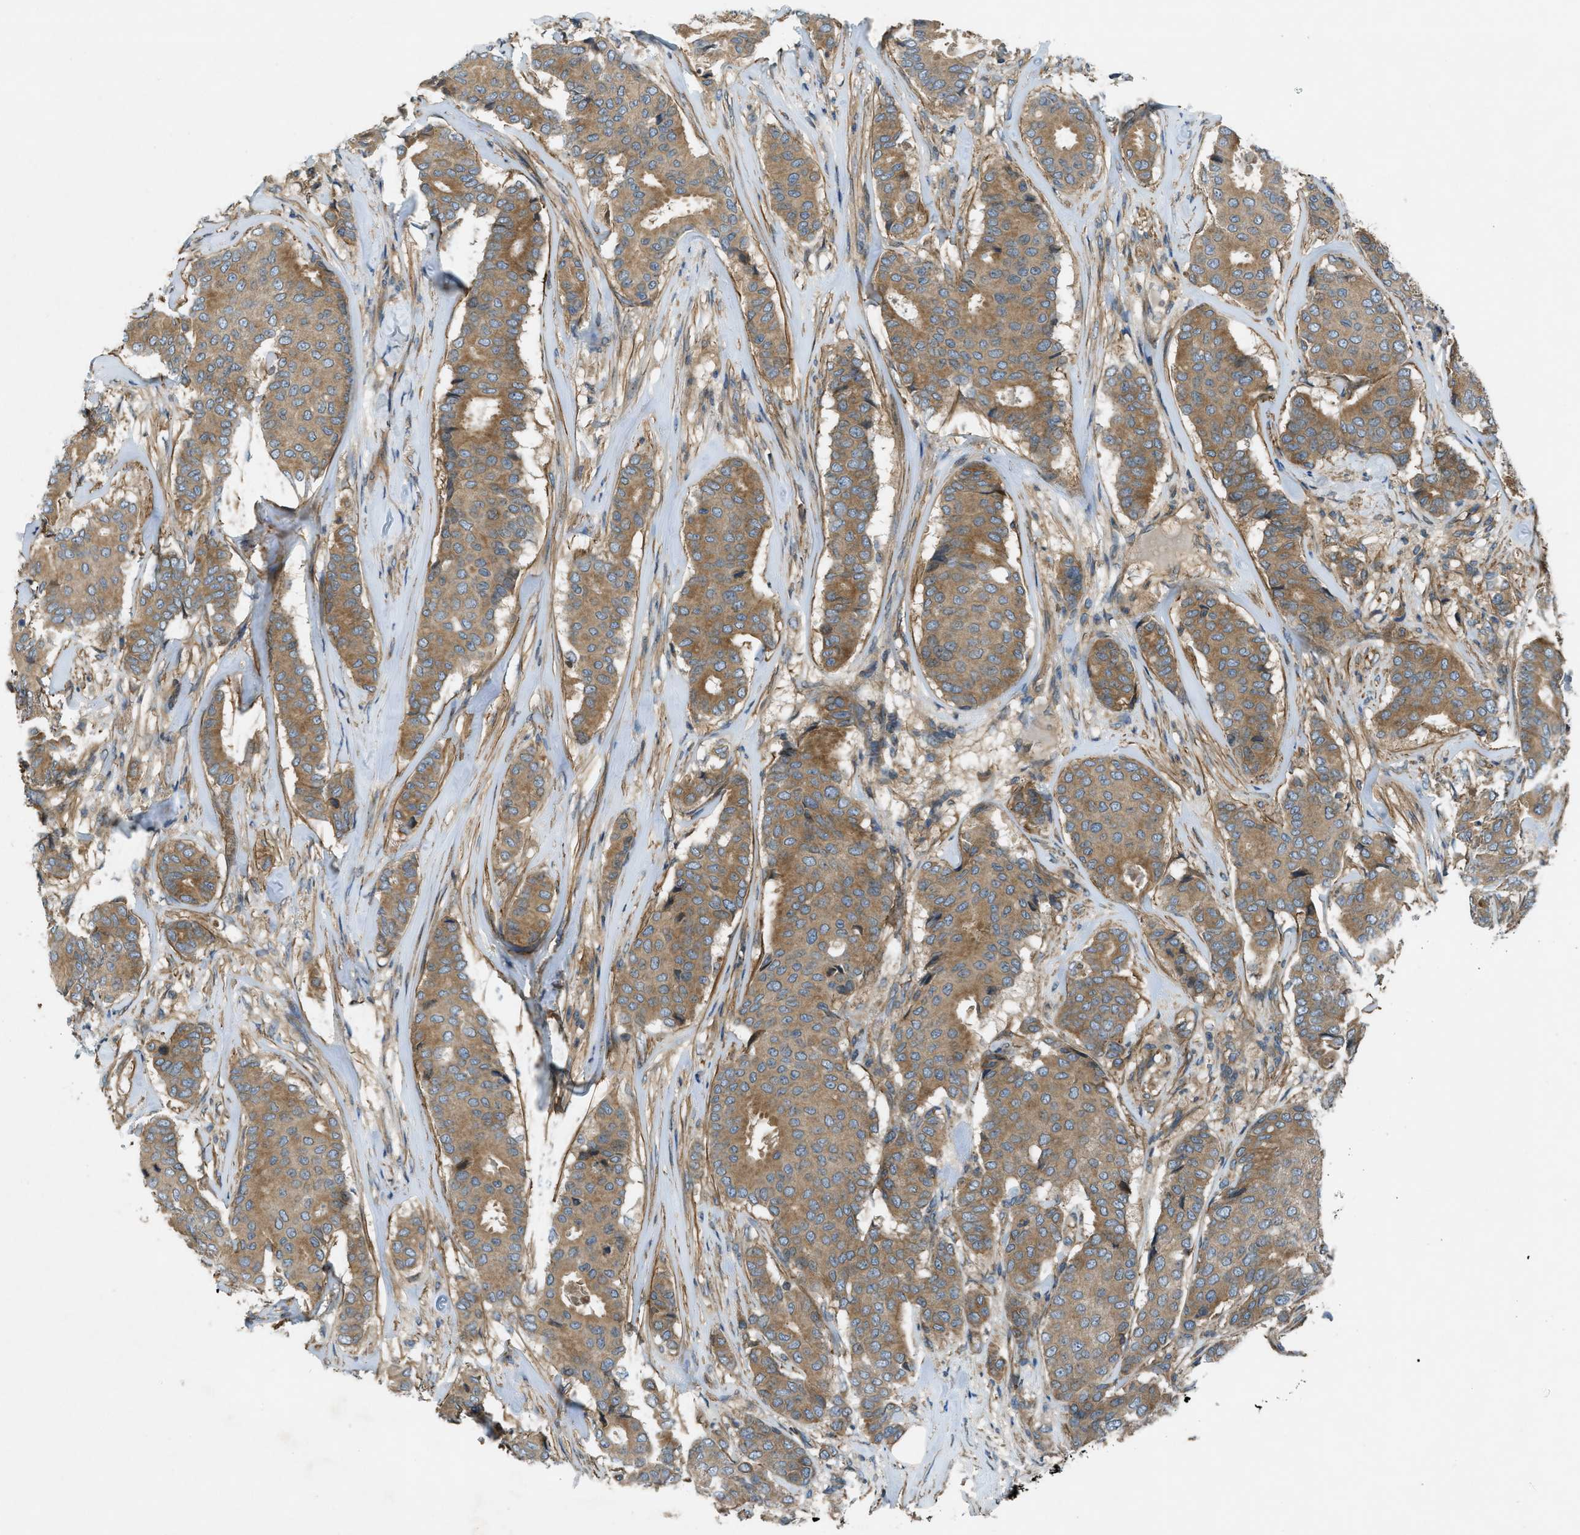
{"staining": {"intensity": "moderate", "quantity": ">75%", "location": "cytoplasmic/membranous"}, "tissue": "breast cancer", "cell_type": "Tumor cells", "image_type": "cancer", "snomed": [{"axis": "morphology", "description": "Duct carcinoma"}, {"axis": "topography", "description": "Breast"}], "caption": "Immunohistochemical staining of human breast intraductal carcinoma exhibits moderate cytoplasmic/membranous protein staining in about >75% of tumor cells.", "gene": "VEZT", "patient": {"sex": "female", "age": 75}}